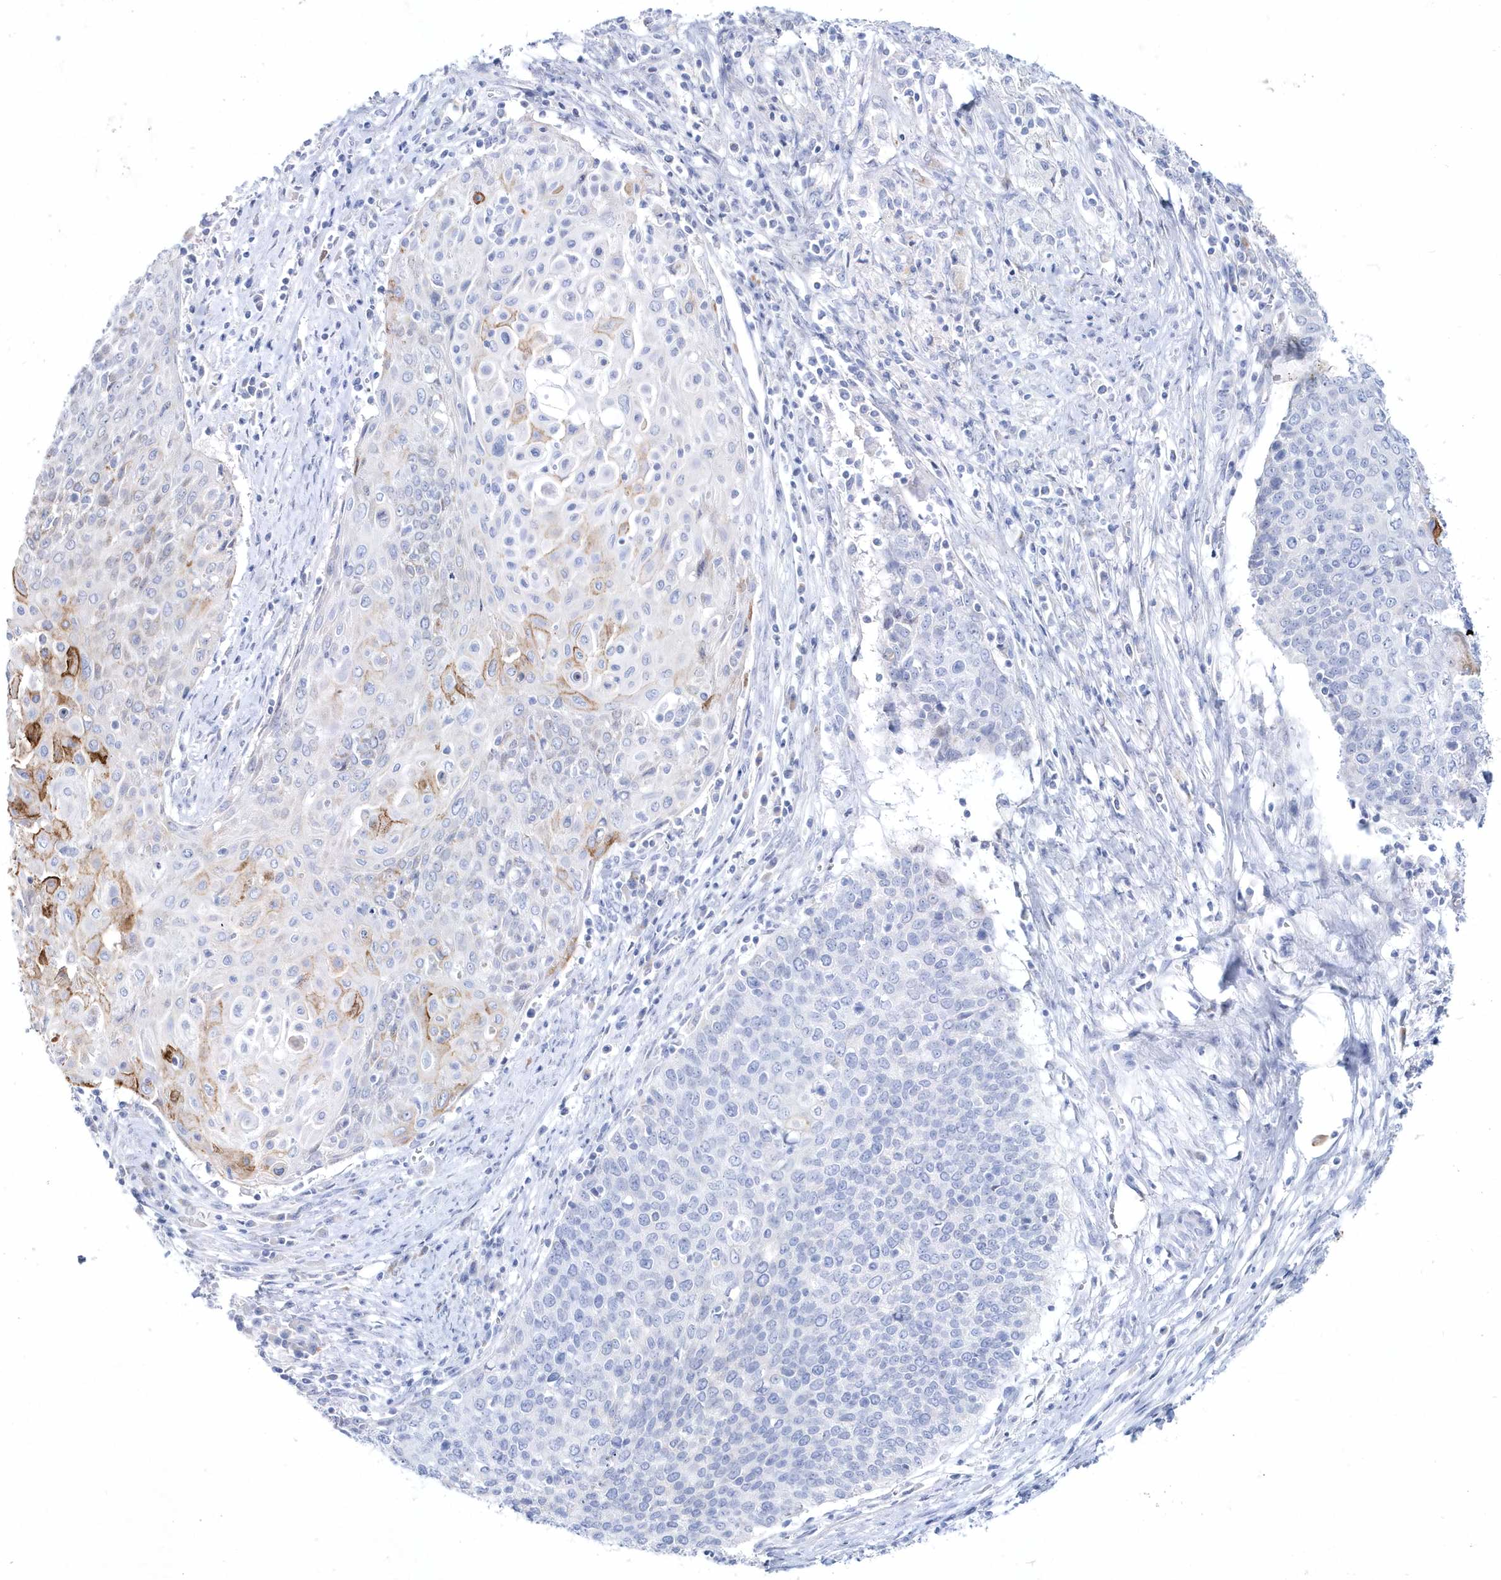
{"staining": {"intensity": "moderate", "quantity": "<25%", "location": "cytoplasmic/membranous"}, "tissue": "cervical cancer", "cell_type": "Tumor cells", "image_type": "cancer", "snomed": [{"axis": "morphology", "description": "Squamous cell carcinoma, NOS"}, {"axis": "topography", "description": "Cervix"}], "caption": "Immunohistochemistry (DAB) staining of human squamous cell carcinoma (cervical) demonstrates moderate cytoplasmic/membranous protein expression in about <25% of tumor cells.", "gene": "SPINK7", "patient": {"sex": "female", "age": 39}}